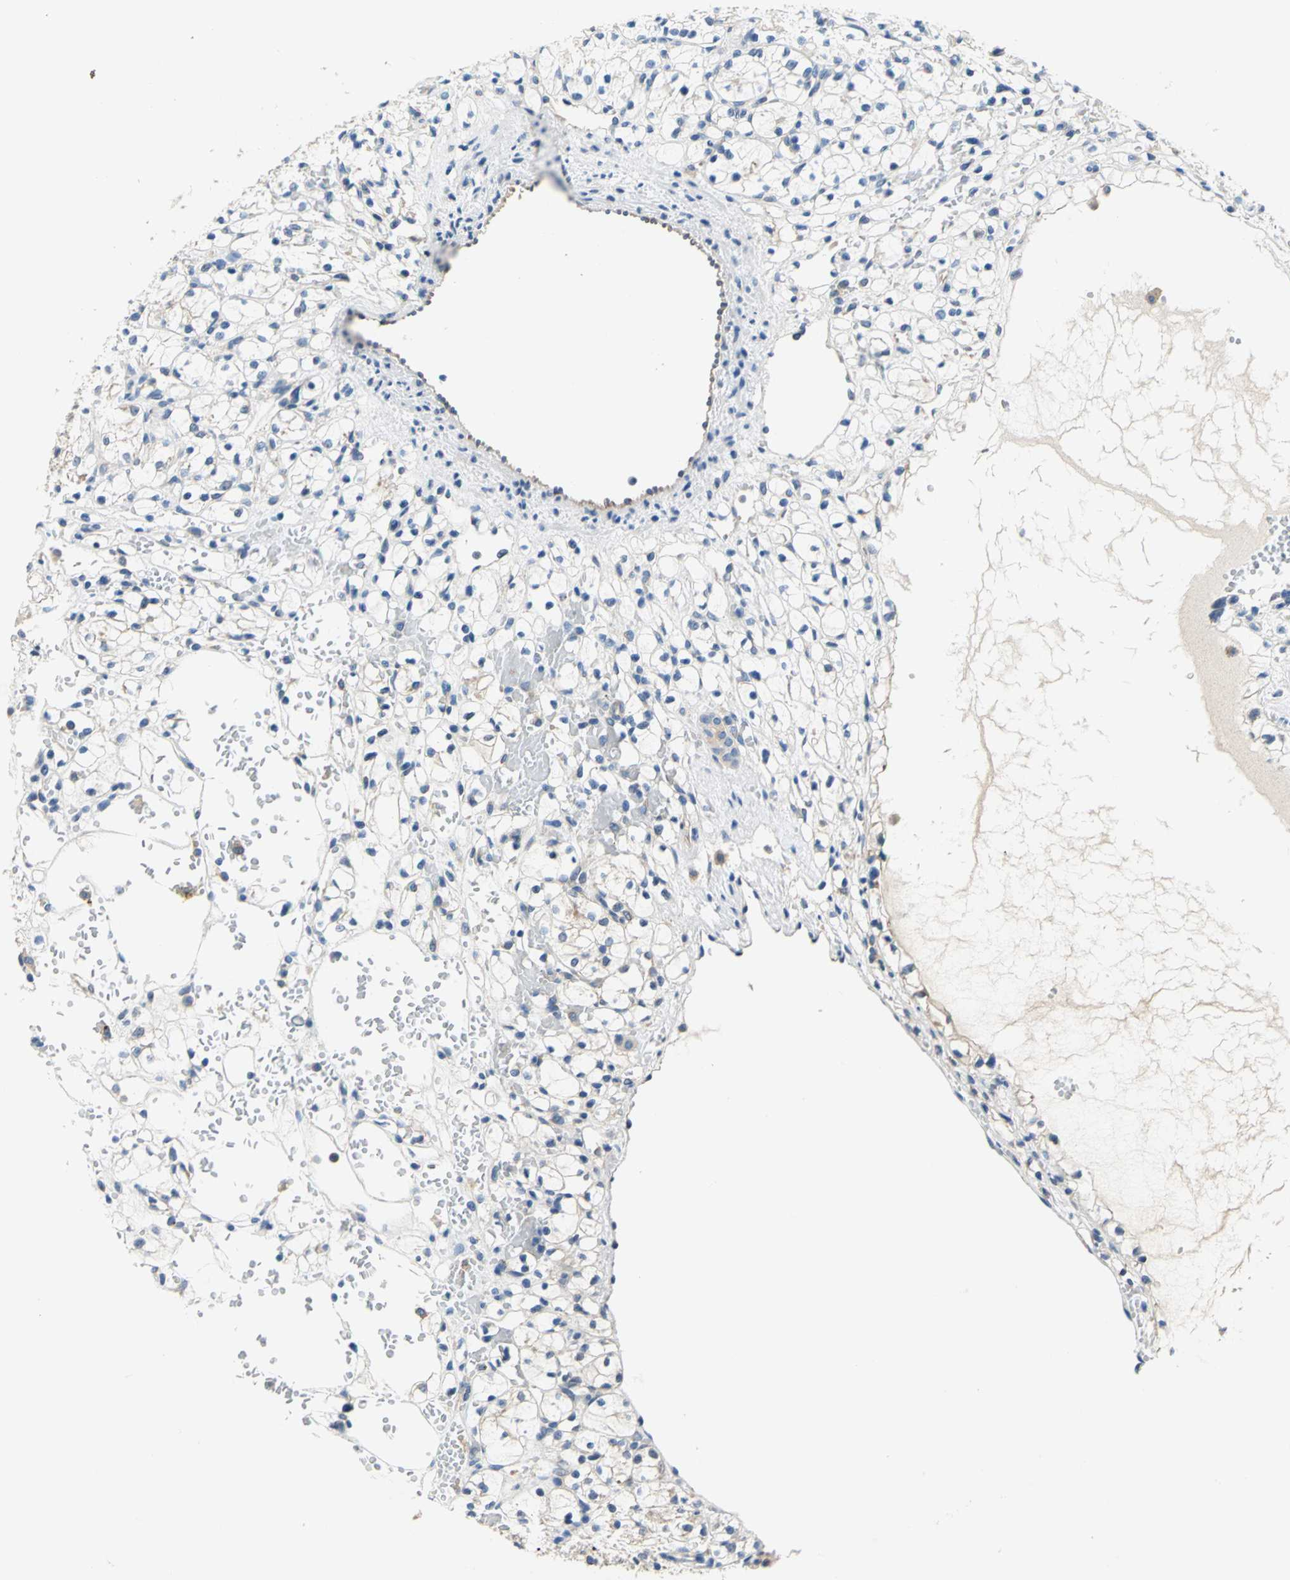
{"staining": {"intensity": "negative", "quantity": "none", "location": "none"}, "tissue": "renal cancer", "cell_type": "Tumor cells", "image_type": "cancer", "snomed": [{"axis": "morphology", "description": "Adenocarcinoma, NOS"}, {"axis": "topography", "description": "Kidney"}], "caption": "The micrograph shows no significant staining in tumor cells of renal cancer (adenocarcinoma).", "gene": "TRIM25", "patient": {"sex": "female", "age": 60}}